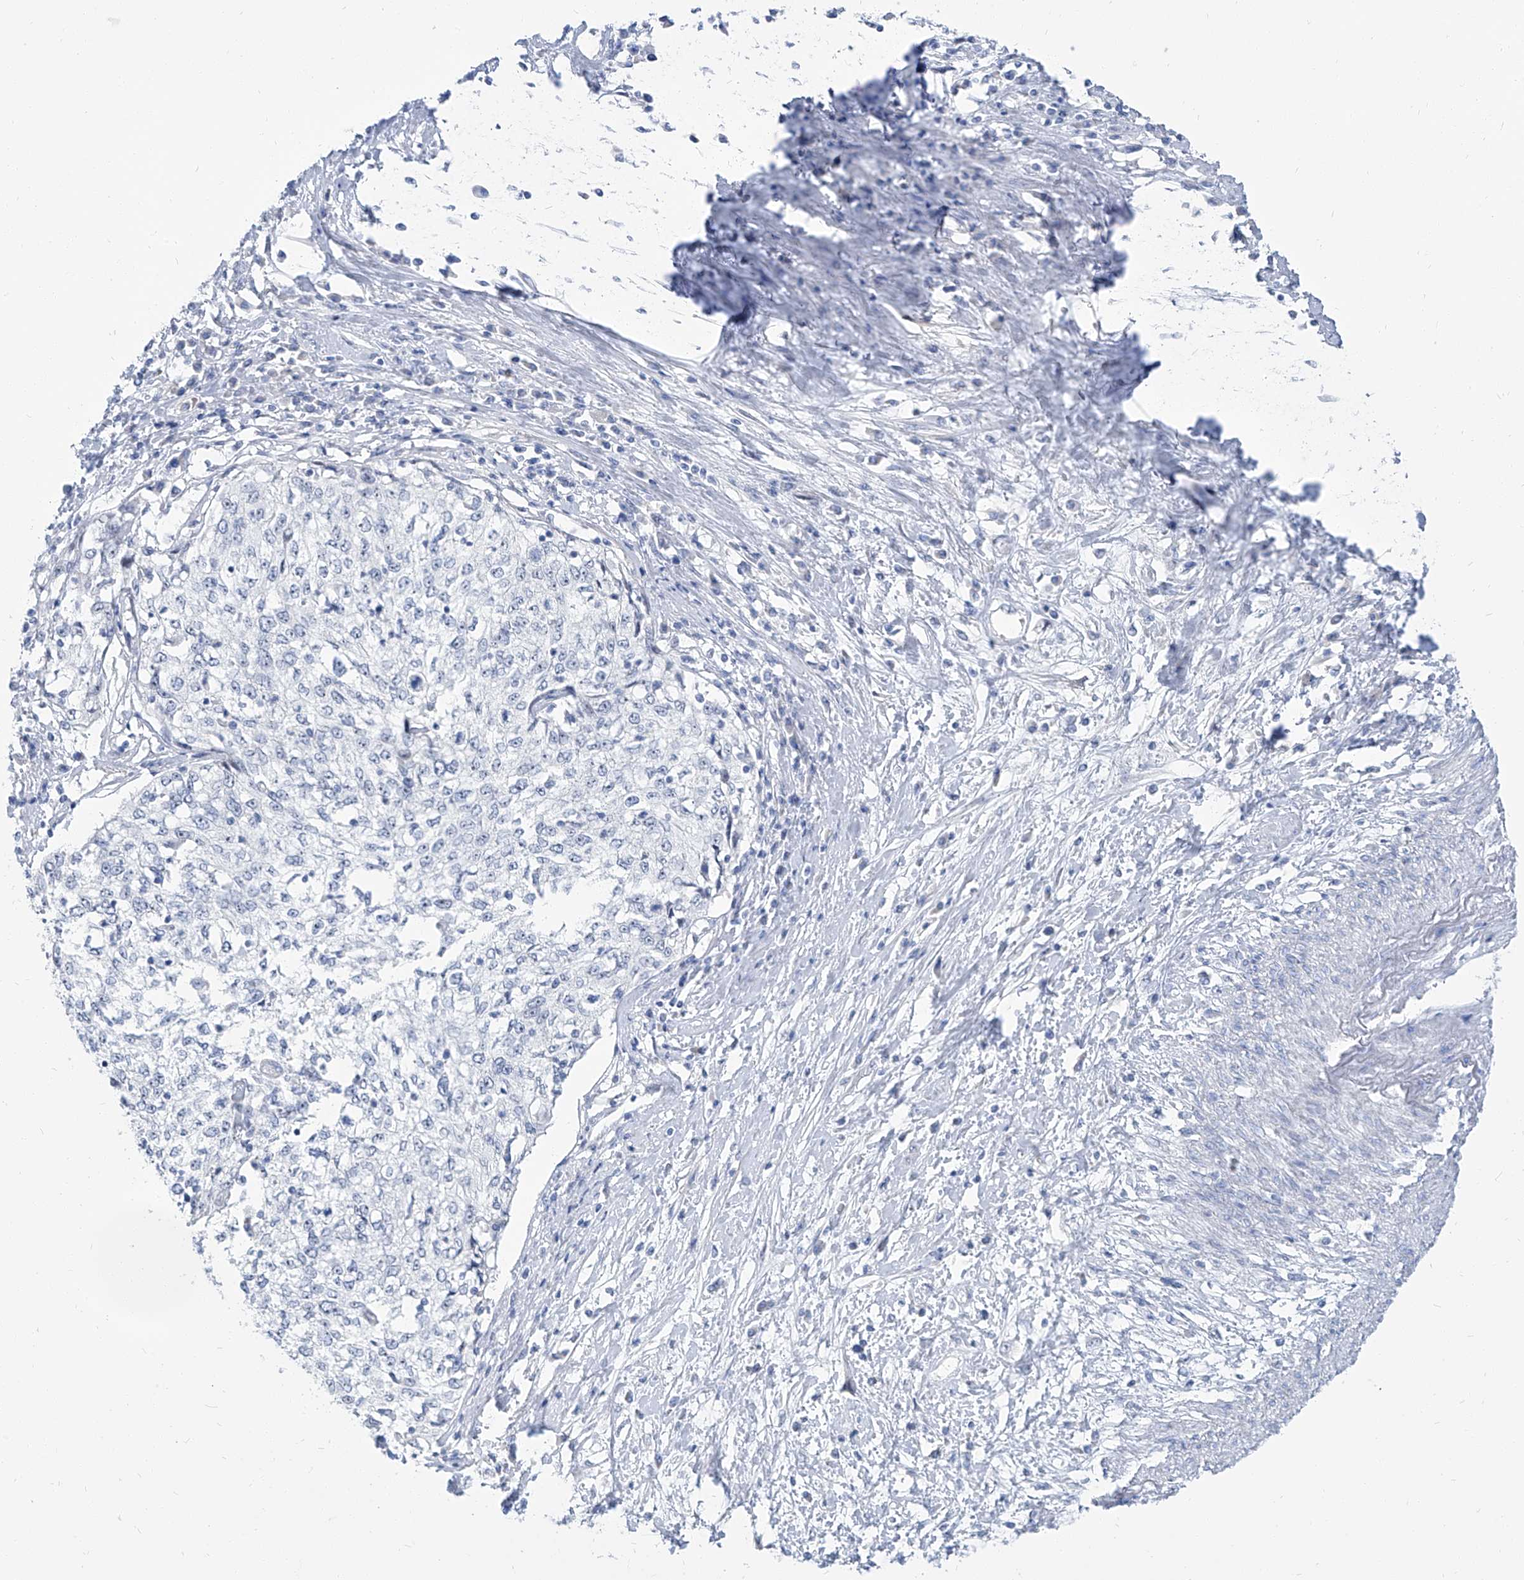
{"staining": {"intensity": "negative", "quantity": "none", "location": "none"}, "tissue": "cervical cancer", "cell_type": "Tumor cells", "image_type": "cancer", "snomed": [{"axis": "morphology", "description": "Squamous cell carcinoma, NOS"}, {"axis": "topography", "description": "Cervix"}], "caption": "Protein analysis of cervical squamous cell carcinoma exhibits no significant staining in tumor cells.", "gene": "TXLNB", "patient": {"sex": "female", "age": 57}}